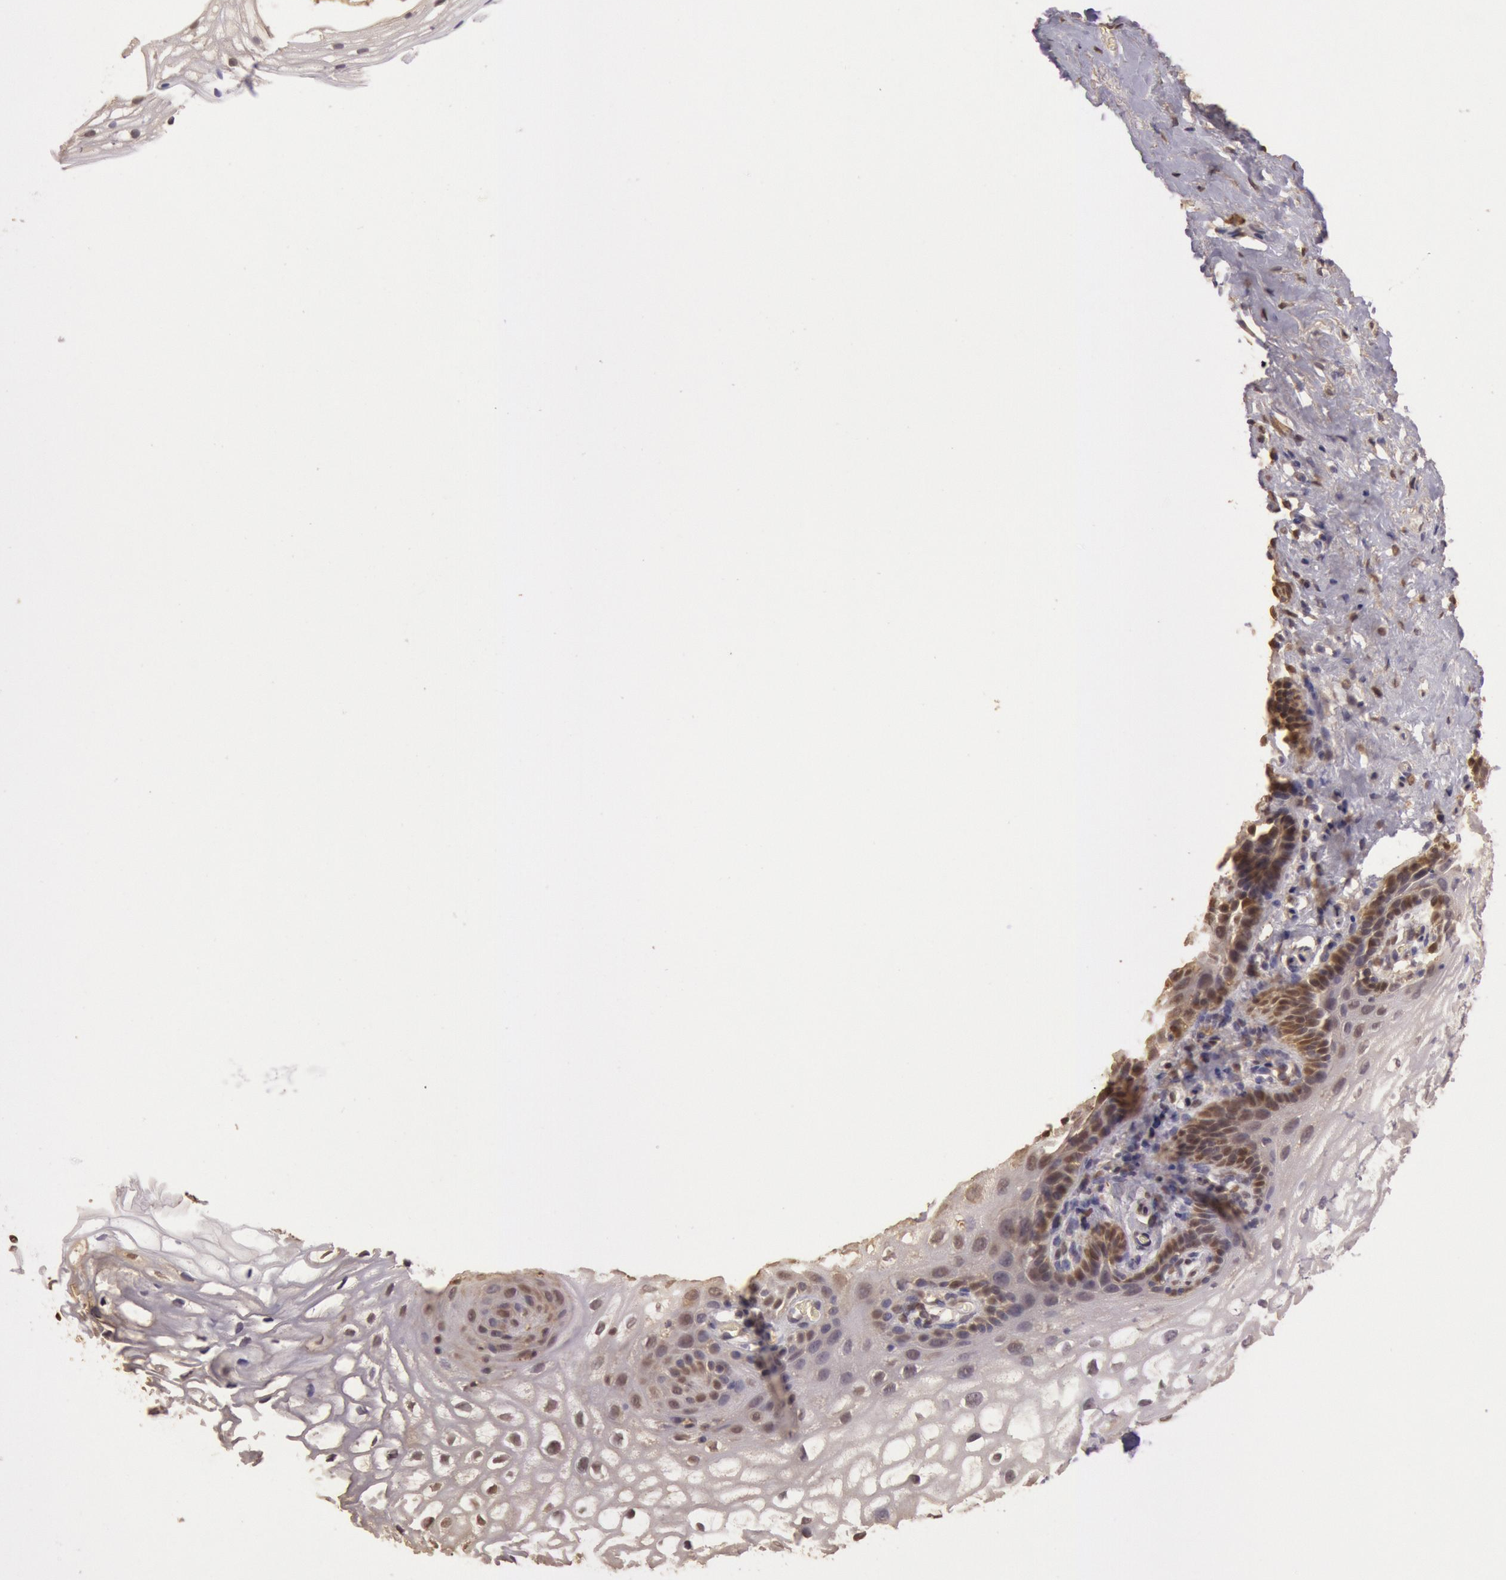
{"staining": {"intensity": "weak", "quantity": "25%-75%", "location": "nuclear"}, "tissue": "vagina", "cell_type": "Squamous epithelial cells", "image_type": "normal", "snomed": [{"axis": "morphology", "description": "Normal tissue, NOS"}, {"axis": "topography", "description": "Vagina"}], "caption": "Vagina stained with DAB (3,3'-diaminobenzidine) IHC reveals low levels of weak nuclear staining in about 25%-75% of squamous epithelial cells.", "gene": "SOD1", "patient": {"sex": "female", "age": 68}}